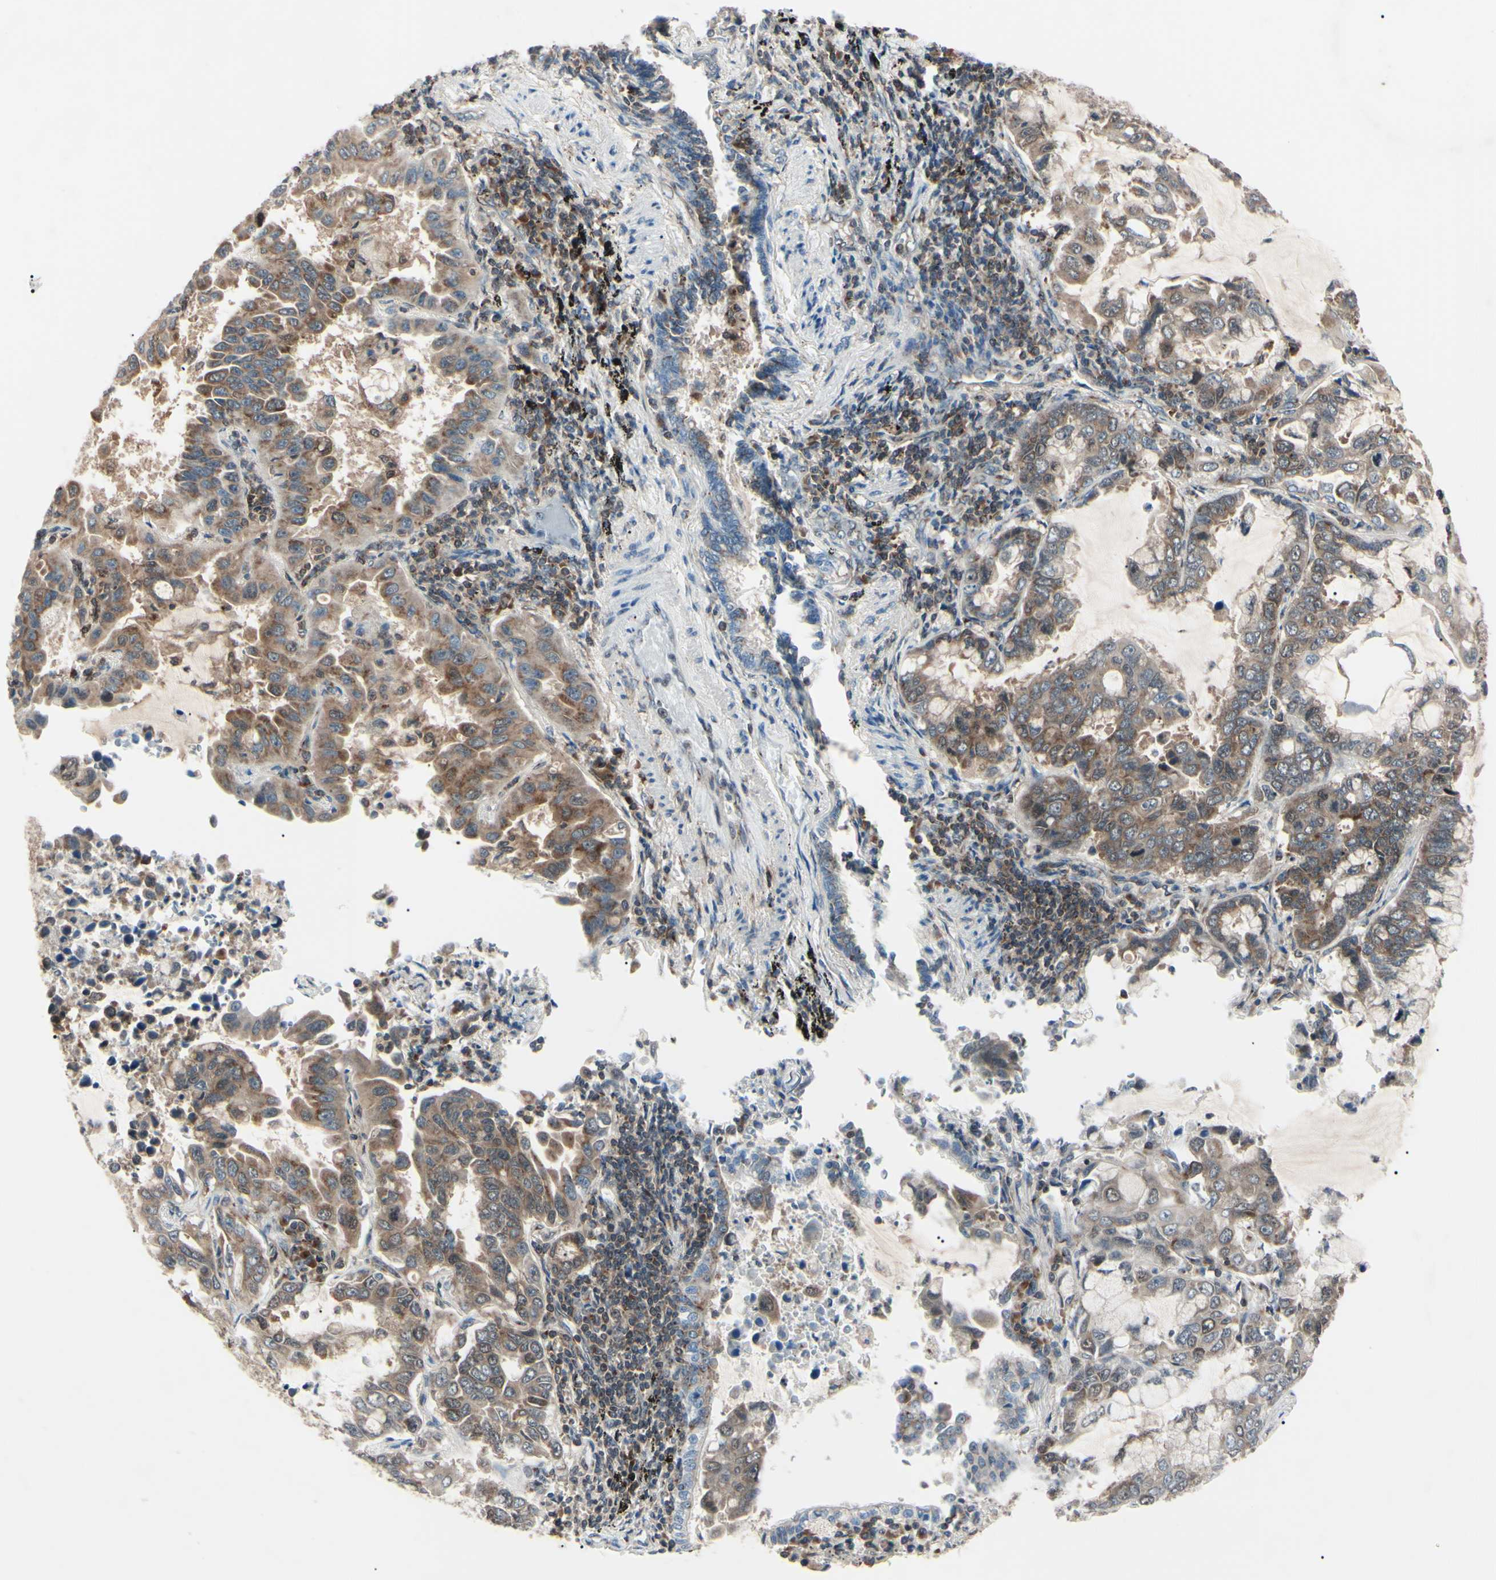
{"staining": {"intensity": "moderate", "quantity": "25%-75%", "location": "cytoplasmic/membranous"}, "tissue": "lung cancer", "cell_type": "Tumor cells", "image_type": "cancer", "snomed": [{"axis": "morphology", "description": "Adenocarcinoma, NOS"}, {"axis": "topography", "description": "Lung"}], "caption": "Immunohistochemical staining of human lung cancer (adenocarcinoma) shows medium levels of moderate cytoplasmic/membranous protein staining in approximately 25%-75% of tumor cells.", "gene": "MAPRE1", "patient": {"sex": "male", "age": 64}}